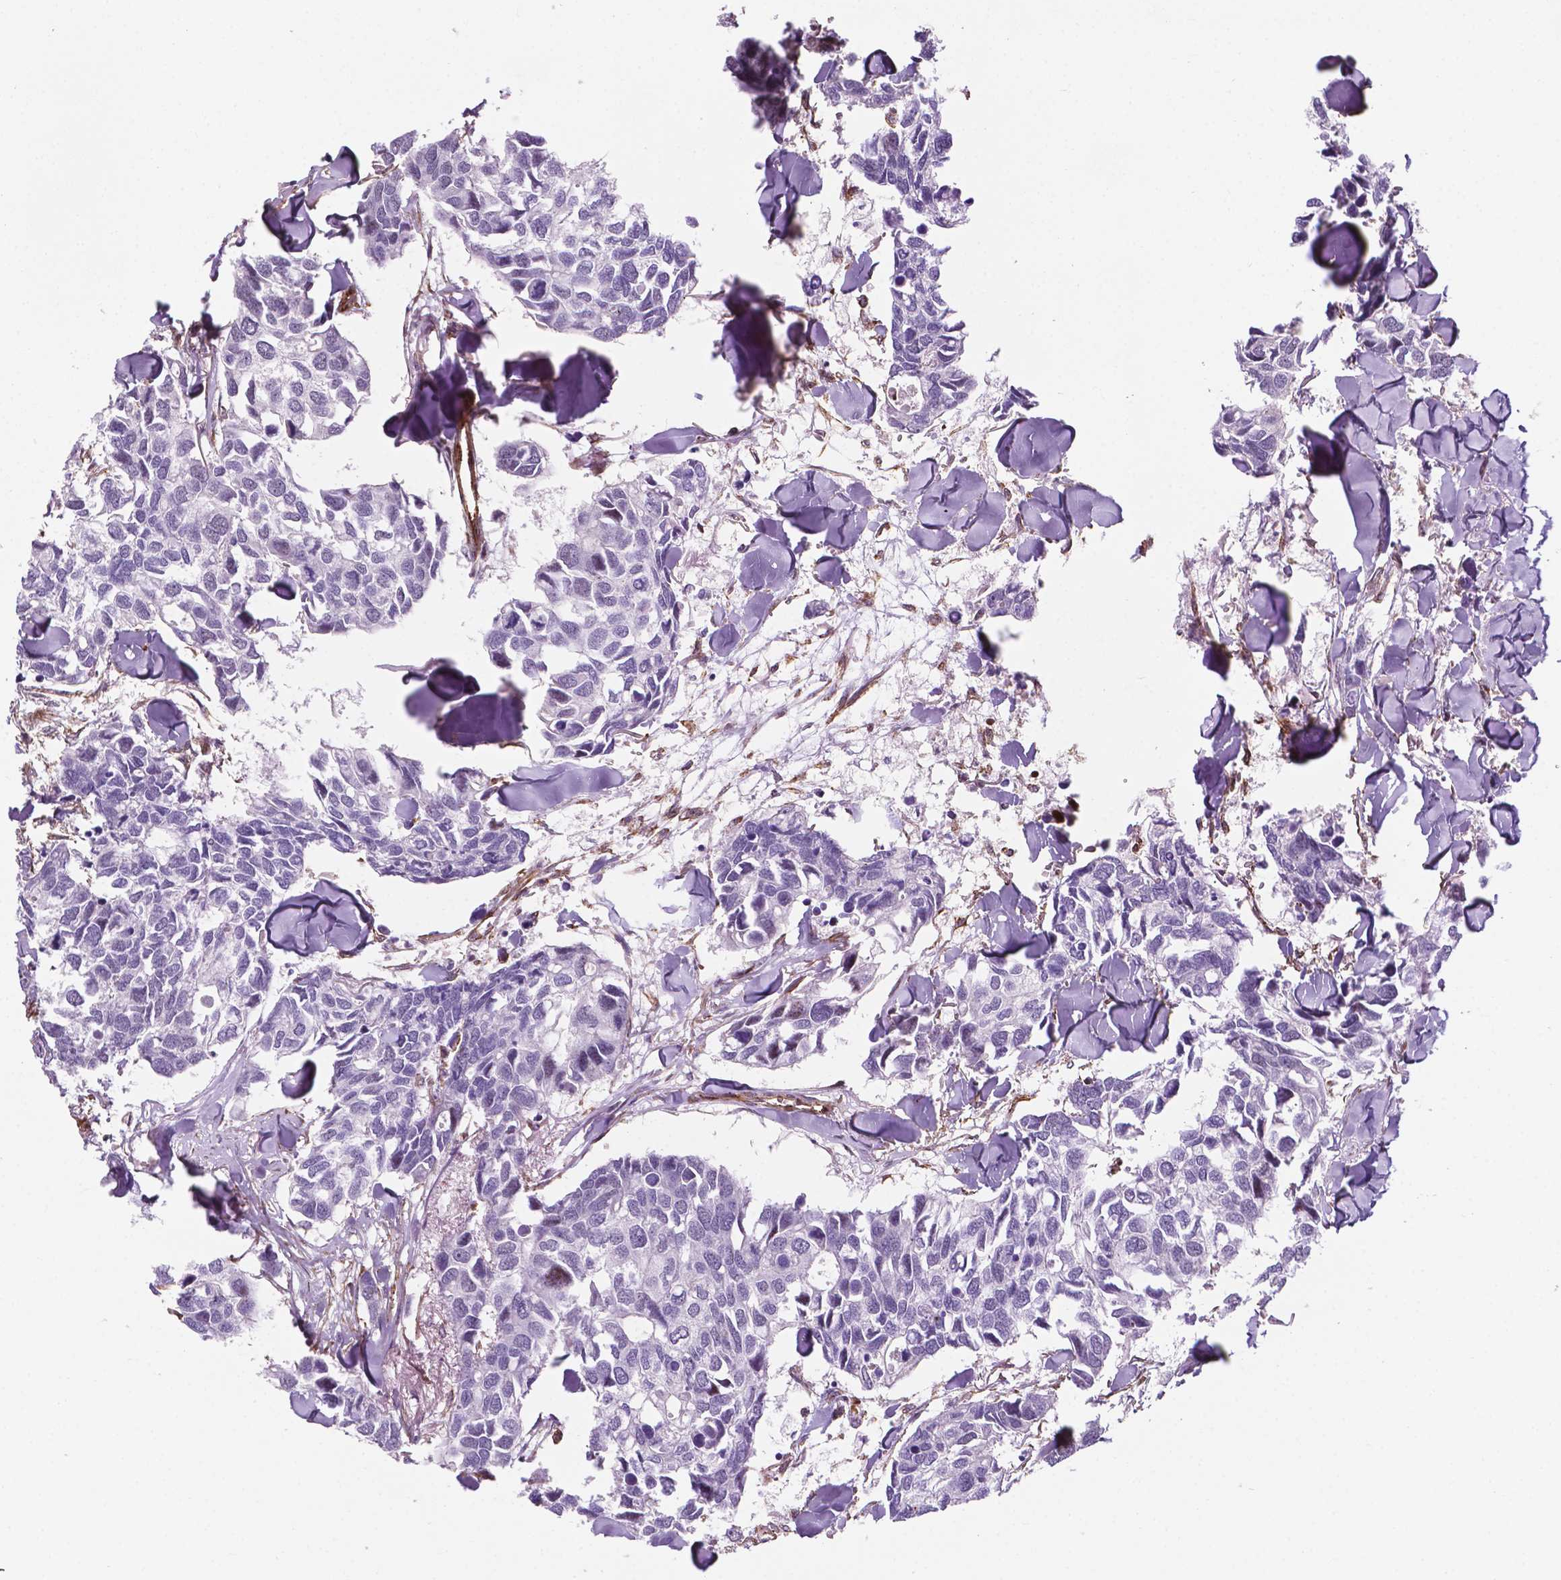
{"staining": {"intensity": "negative", "quantity": "none", "location": "none"}, "tissue": "breast cancer", "cell_type": "Tumor cells", "image_type": "cancer", "snomed": [{"axis": "morphology", "description": "Duct carcinoma"}, {"axis": "topography", "description": "Breast"}], "caption": "This is an IHC histopathology image of human breast infiltrating ductal carcinoma. There is no staining in tumor cells.", "gene": "EGFL8", "patient": {"sex": "female", "age": 83}}